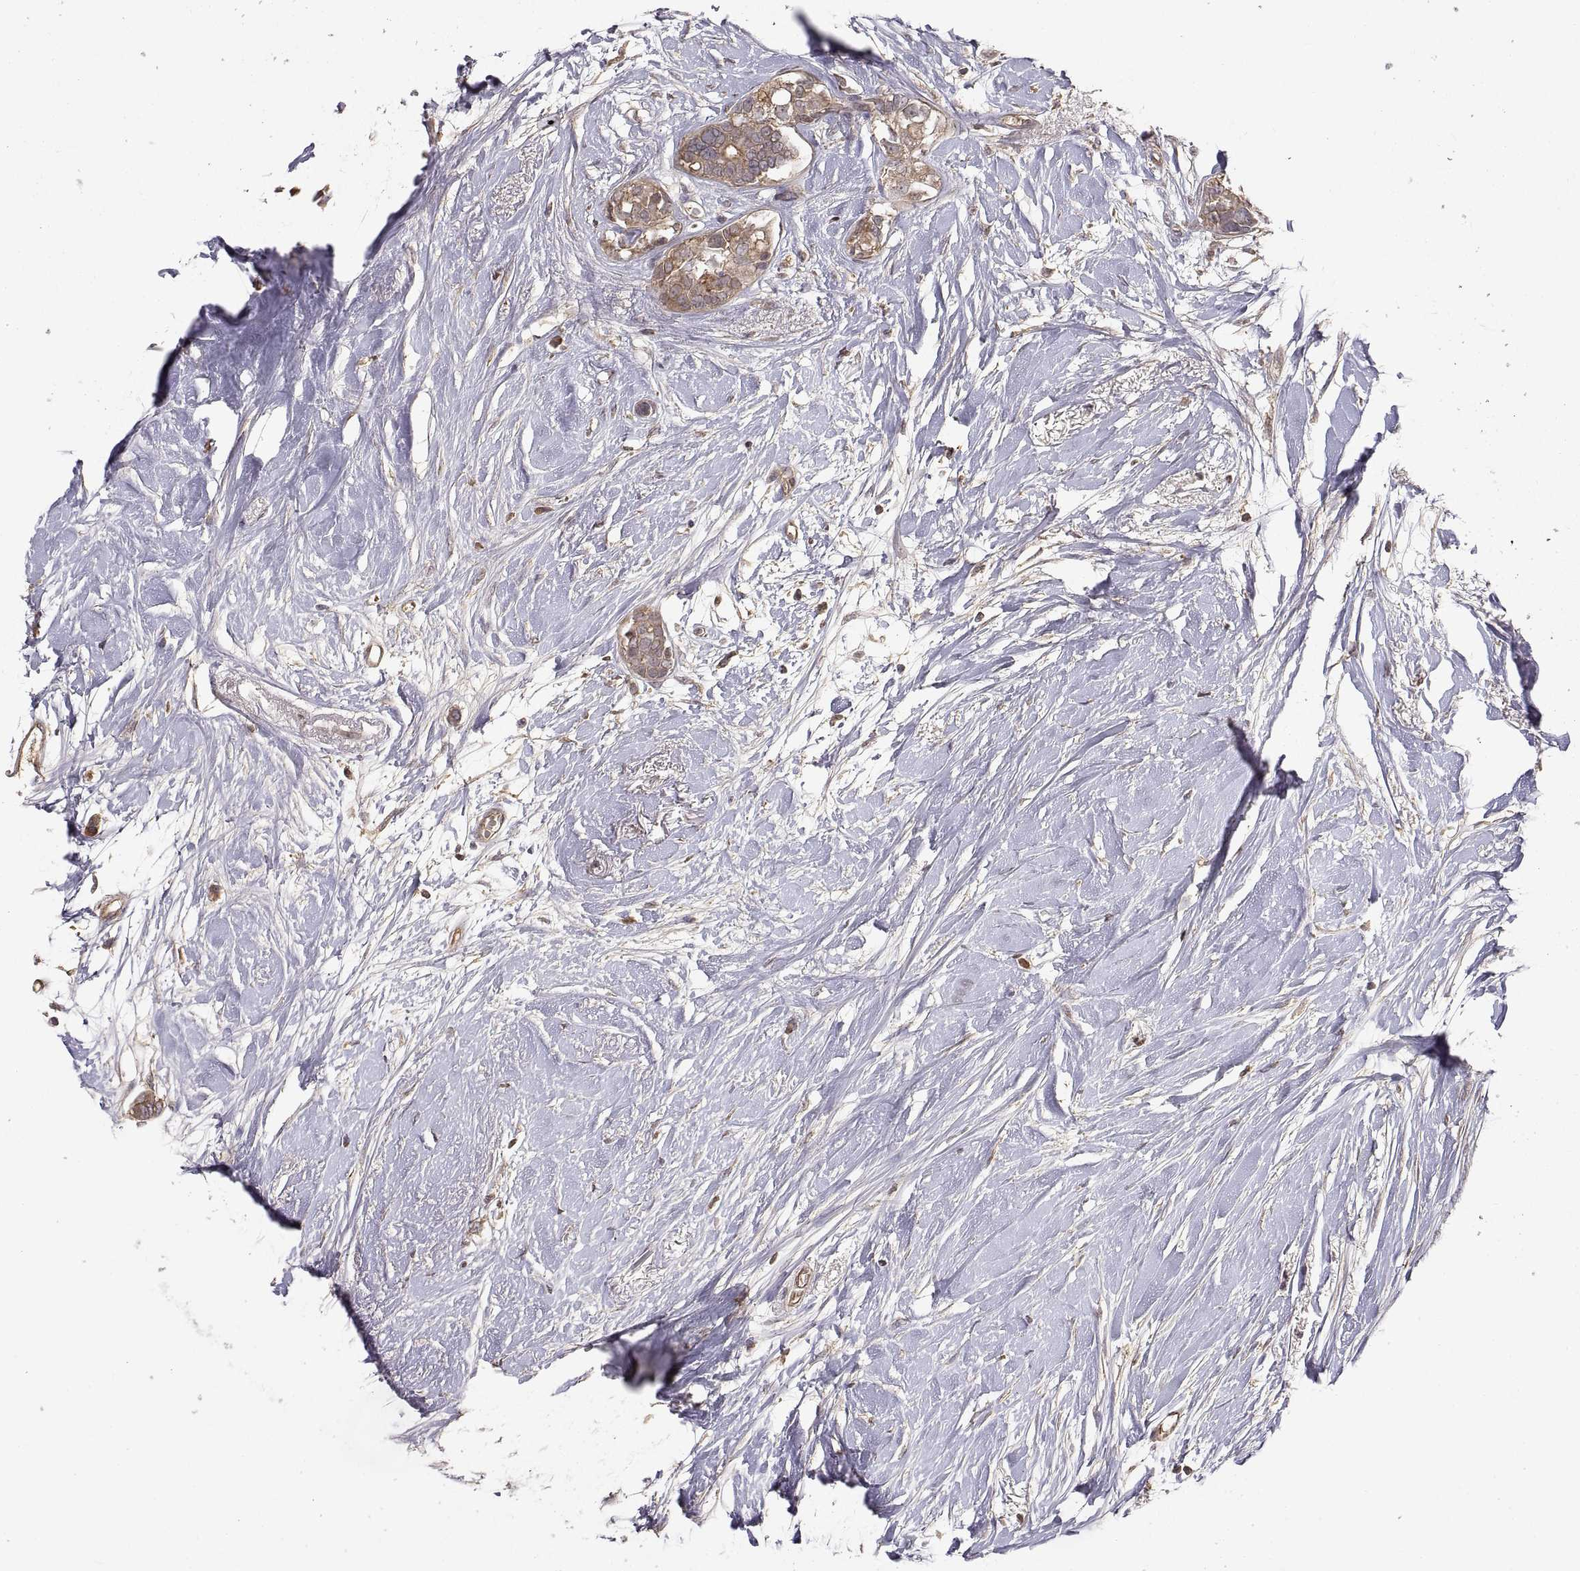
{"staining": {"intensity": "moderate", "quantity": "25%-75%", "location": "cytoplasmic/membranous"}, "tissue": "breast cancer", "cell_type": "Tumor cells", "image_type": "cancer", "snomed": [{"axis": "morphology", "description": "Duct carcinoma"}, {"axis": "topography", "description": "Breast"}], "caption": "Moderate cytoplasmic/membranous positivity is identified in about 25%-75% of tumor cells in invasive ductal carcinoma (breast).", "gene": "ABL2", "patient": {"sex": "female", "age": 40}}